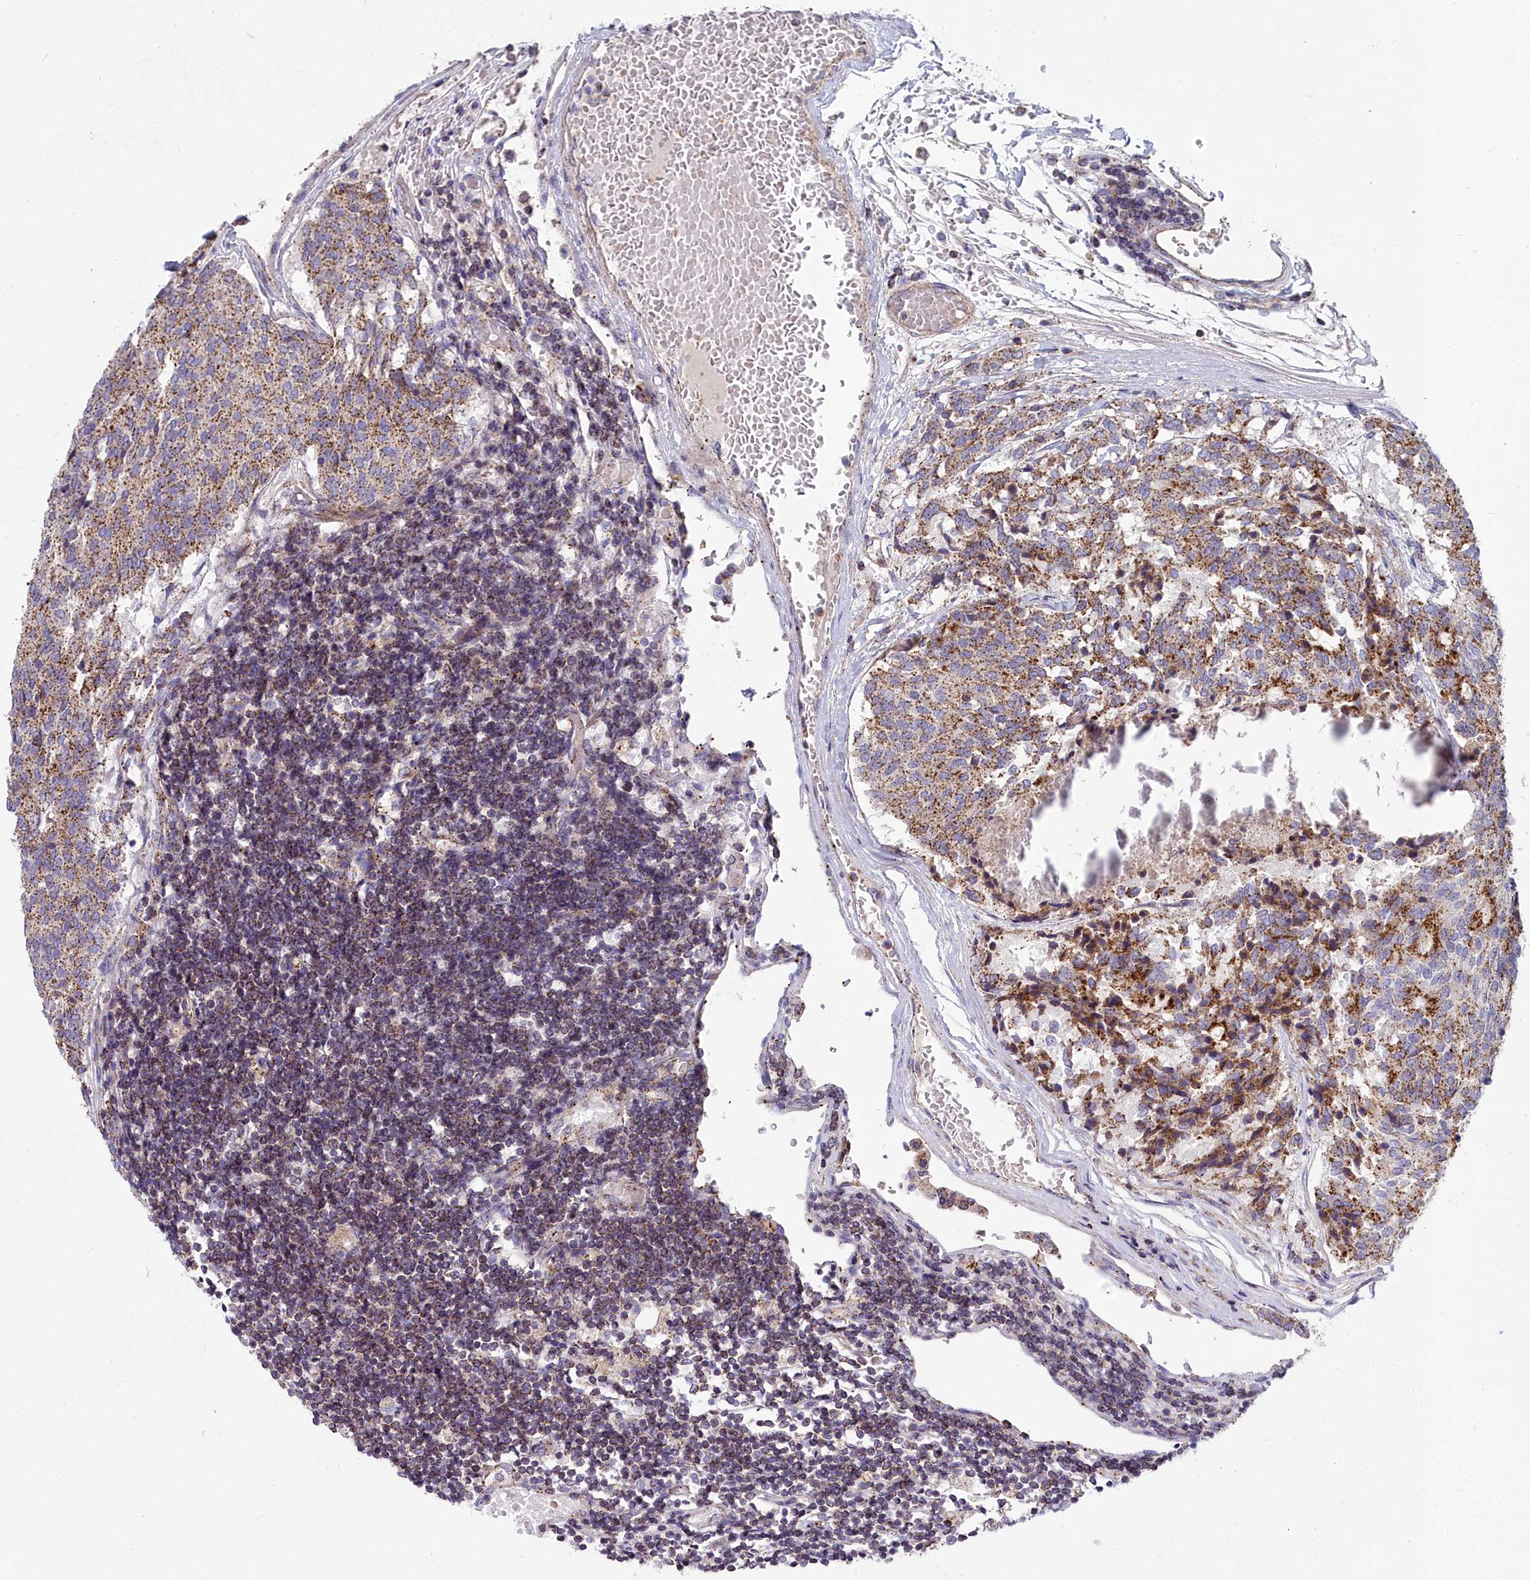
{"staining": {"intensity": "moderate", "quantity": ">75%", "location": "cytoplasmic/membranous"}, "tissue": "carcinoid", "cell_type": "Tumor cells", "image_type": "cancer", "snomed": [{"axis": "morphology", "description": "Carcinoid, malignant, NOS"}, {"axis": "topography", "description": "Pancreas"}], "caption": "Moderate cytoplasmic/membranous staining for a protein is appreciated in approximately >75% of tumor cells of malignant carcinoid using immunohistochemistry (IHC).", "gene": "FRMPD1", "patient": {"sex": "female", "age": 54}}